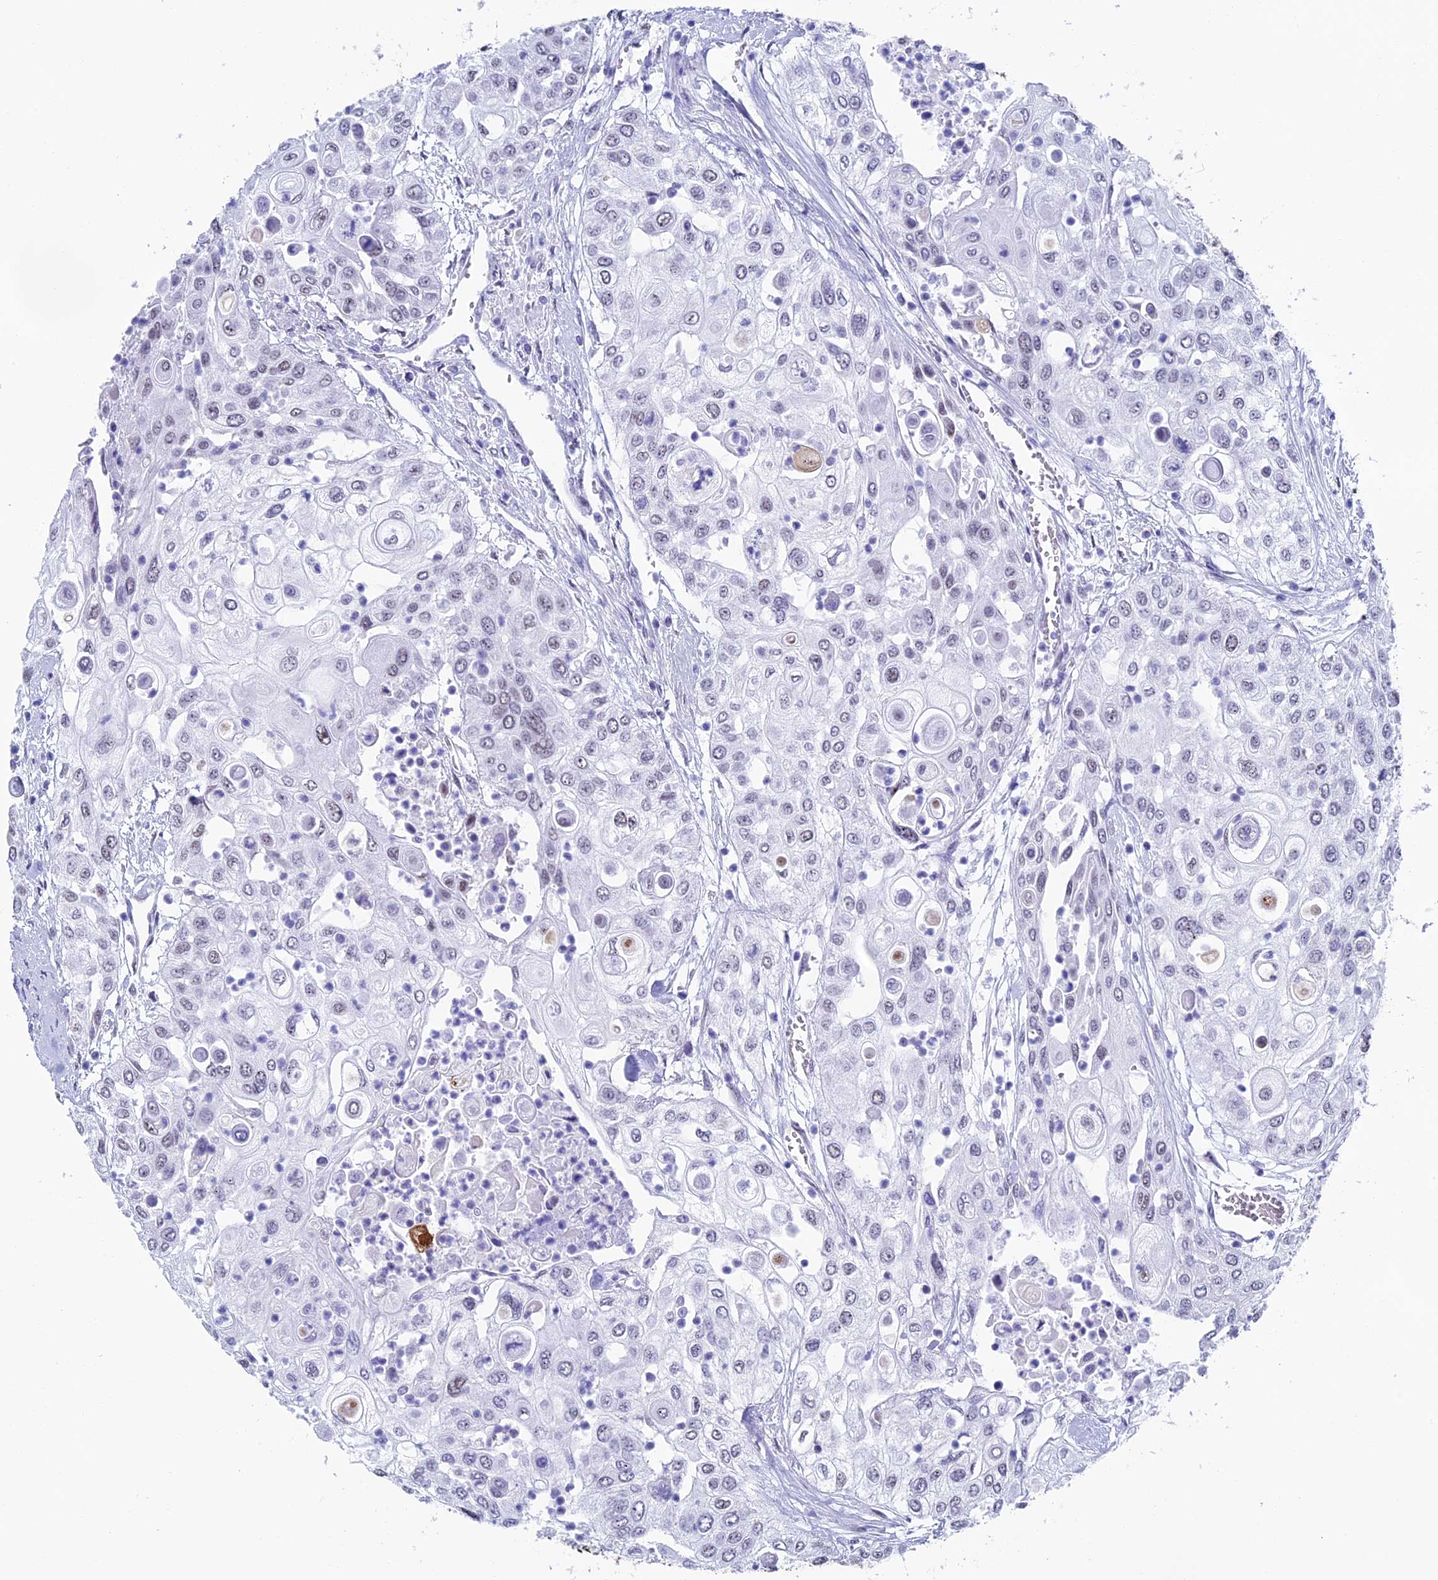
{"staining": {"intensity": "negative", "quantity": "none", "location": "none"}, "tissue": "urothelial cancer", "cell_type": "Tumor cells", "image_type": "cancer", "snomed": [{"axis": "morphology", "description": "Urothelial carcinoma, High grade"}, {"axis": "topography", "description": "Urinary bladder"}], "caption": "Immunohistochemistry (IHC) image of human high-grade urothelial carcinoma stained for a protein (brown), which exhibits no expression in tumor cells. (Stains: DAB immunohistochemistry with hematoxylin counter stain, Microscopy: brightfield microscopy at high magnification).", "gene": "CD2BP2", "patient": {"sex": "female", "age": 79}}